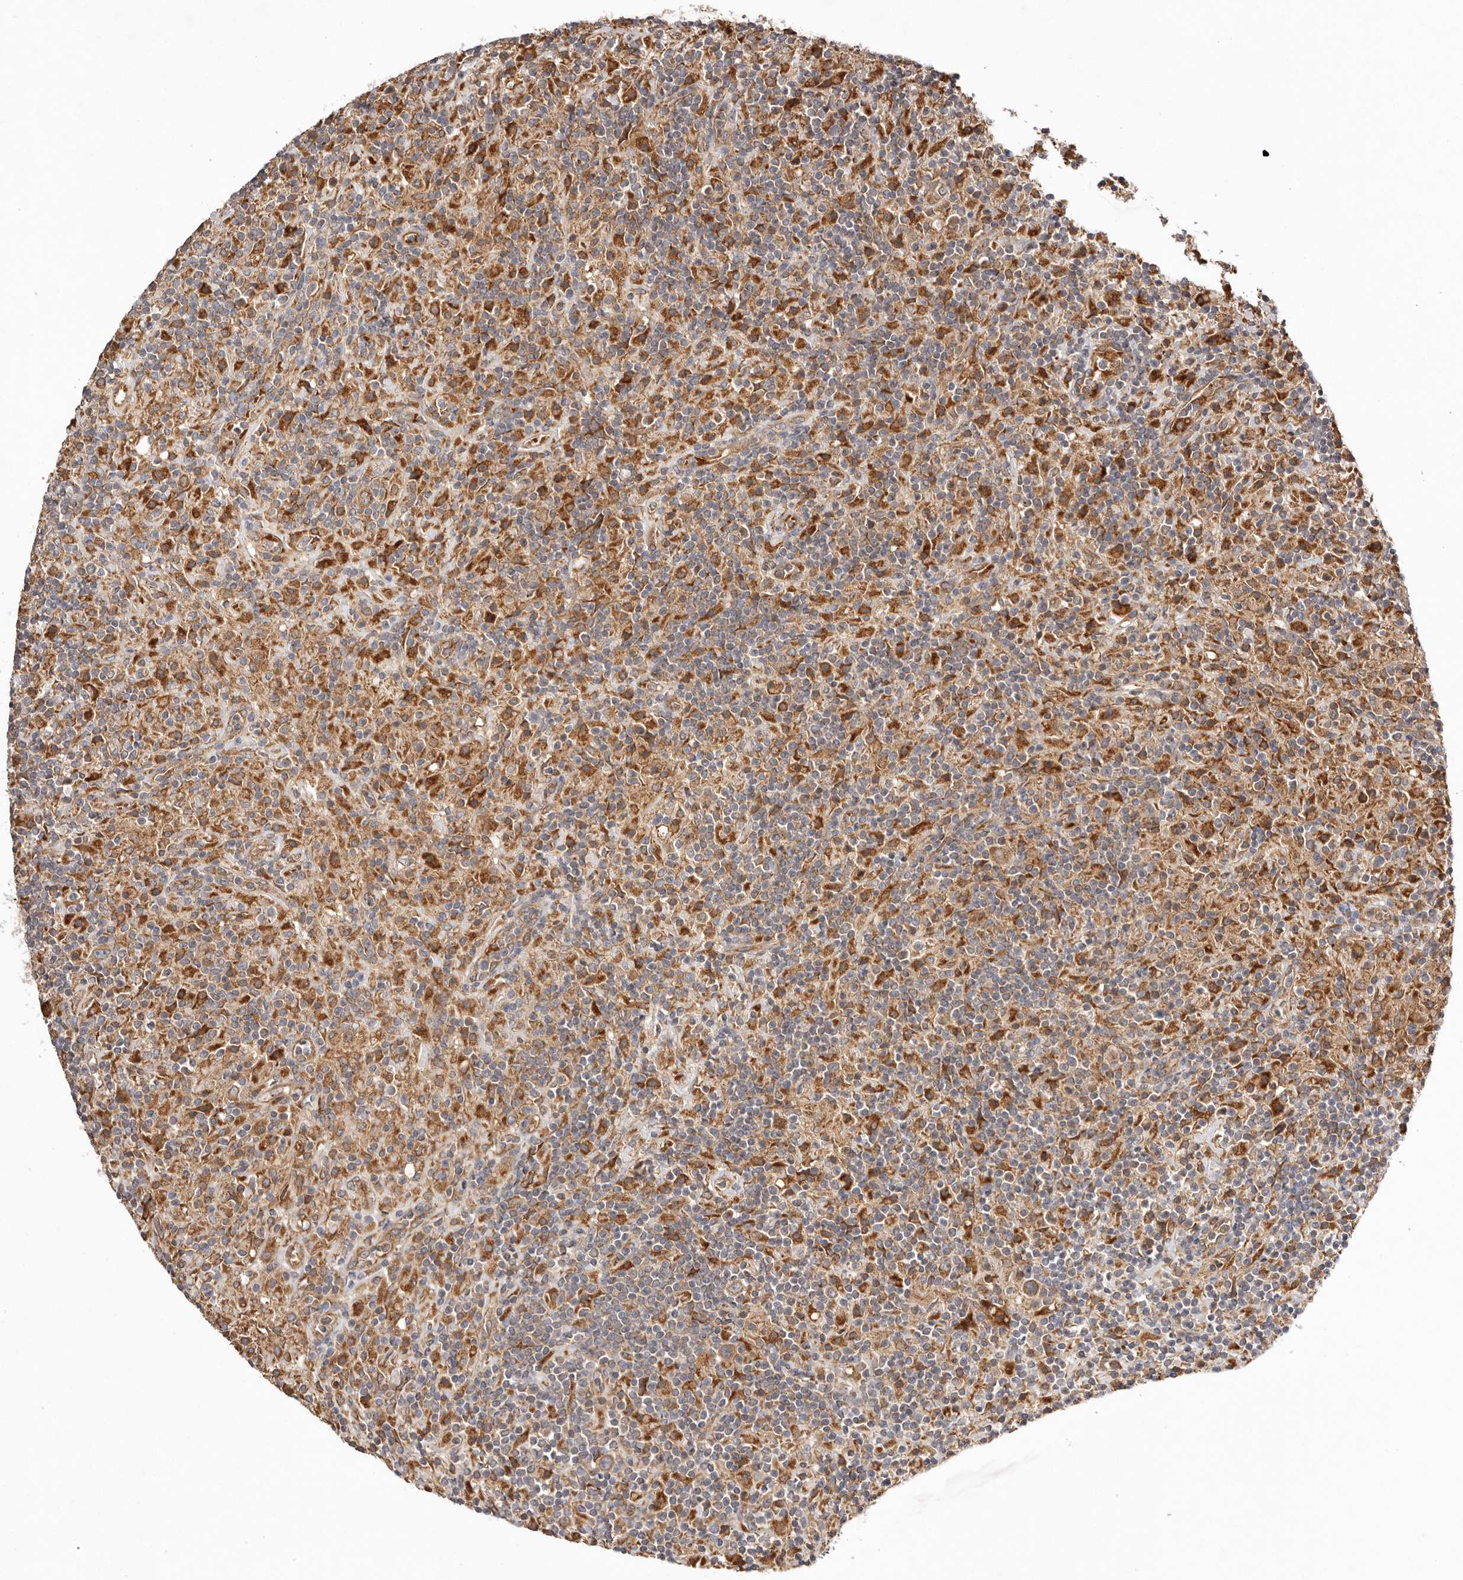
{"staining": {"intensity": "moderate", "quantity": ">75%", "location": "cytoplasmic/membranous"}, "tissue": "lymphoma", "cell_type": "Tumor cells", "image_type": "cancer", "snomed": [{"axis": "morphology", "description": "Hodgkin's disease, NOS"}, {"axis": "topography", "description": "Lymph node"}], "caption": "A micrograph showing moderate cytoplasmic/membranous expression in about >75% of tumor cells in lymphoma, as visualized by brown immunohistochemical staining.", "gene": "UBR2", "patient": {"sex": "male", "age": 70}}